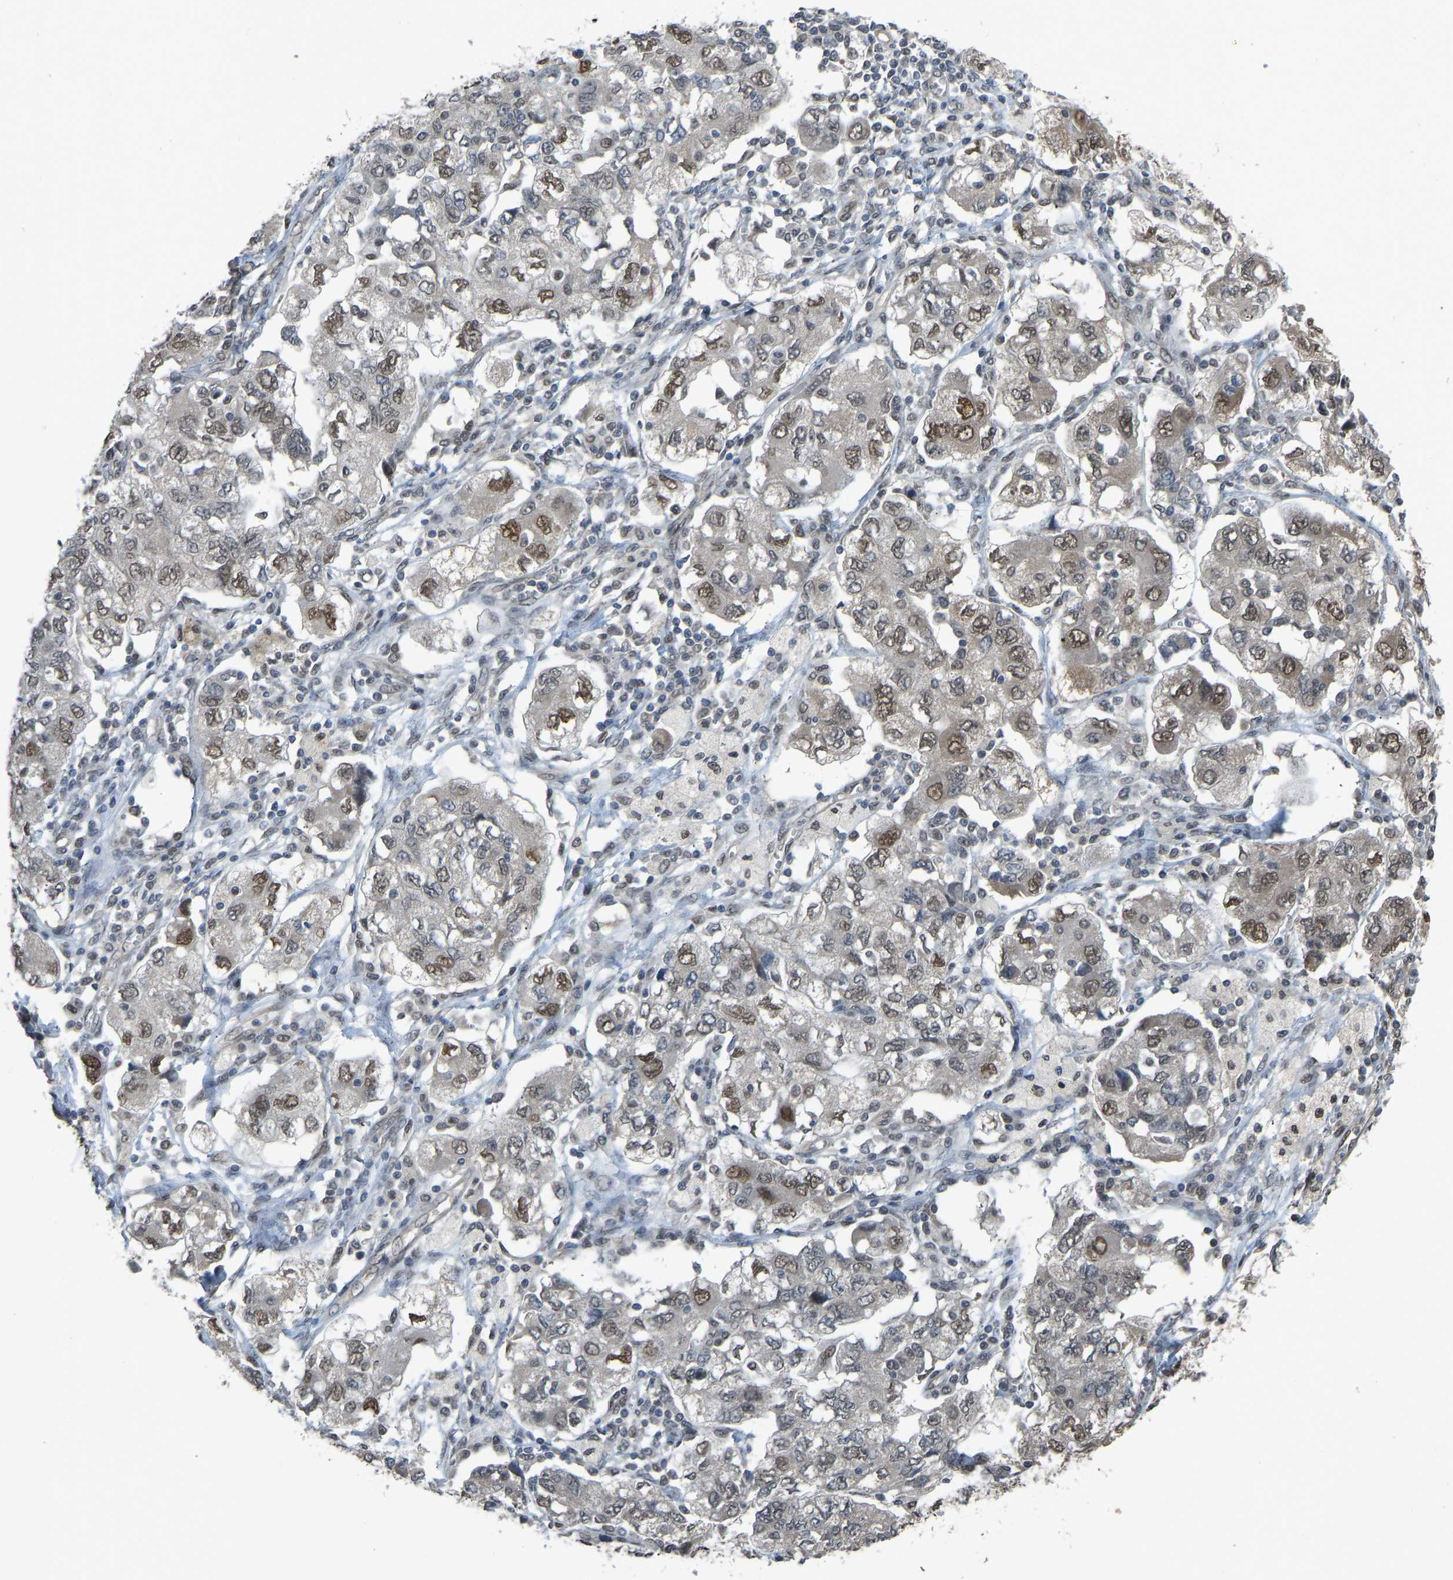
{"staining": {"intensity": "moderate", "quantity": "25%-75%", "location": "nuclear"}, "tissue": "ovarian cancer", "cell_type": "Tumor cells", "image_type": "cancer", "snomed": [{"axis": "morphology", "description": "Carcinoma, NOS"}, {"axis": "morphology", "description": "Cystadenocarcinoma, serous, NOS"}, {"axis": "topography", "description": "Ovary"}], "caption": "Immunohistochemistry staining of ovarian cancer, which shows medium levels of moderate nuclear expression in about 25%-75% of tumor cells indicating moderate nuclear protein expression. The staining was performed using DAB (brown) for protein detection and nuclei were counterstained in hematoxylin (blue).", "gene": "KPNA6", "patient": {"sex": "female", "age": 69}}